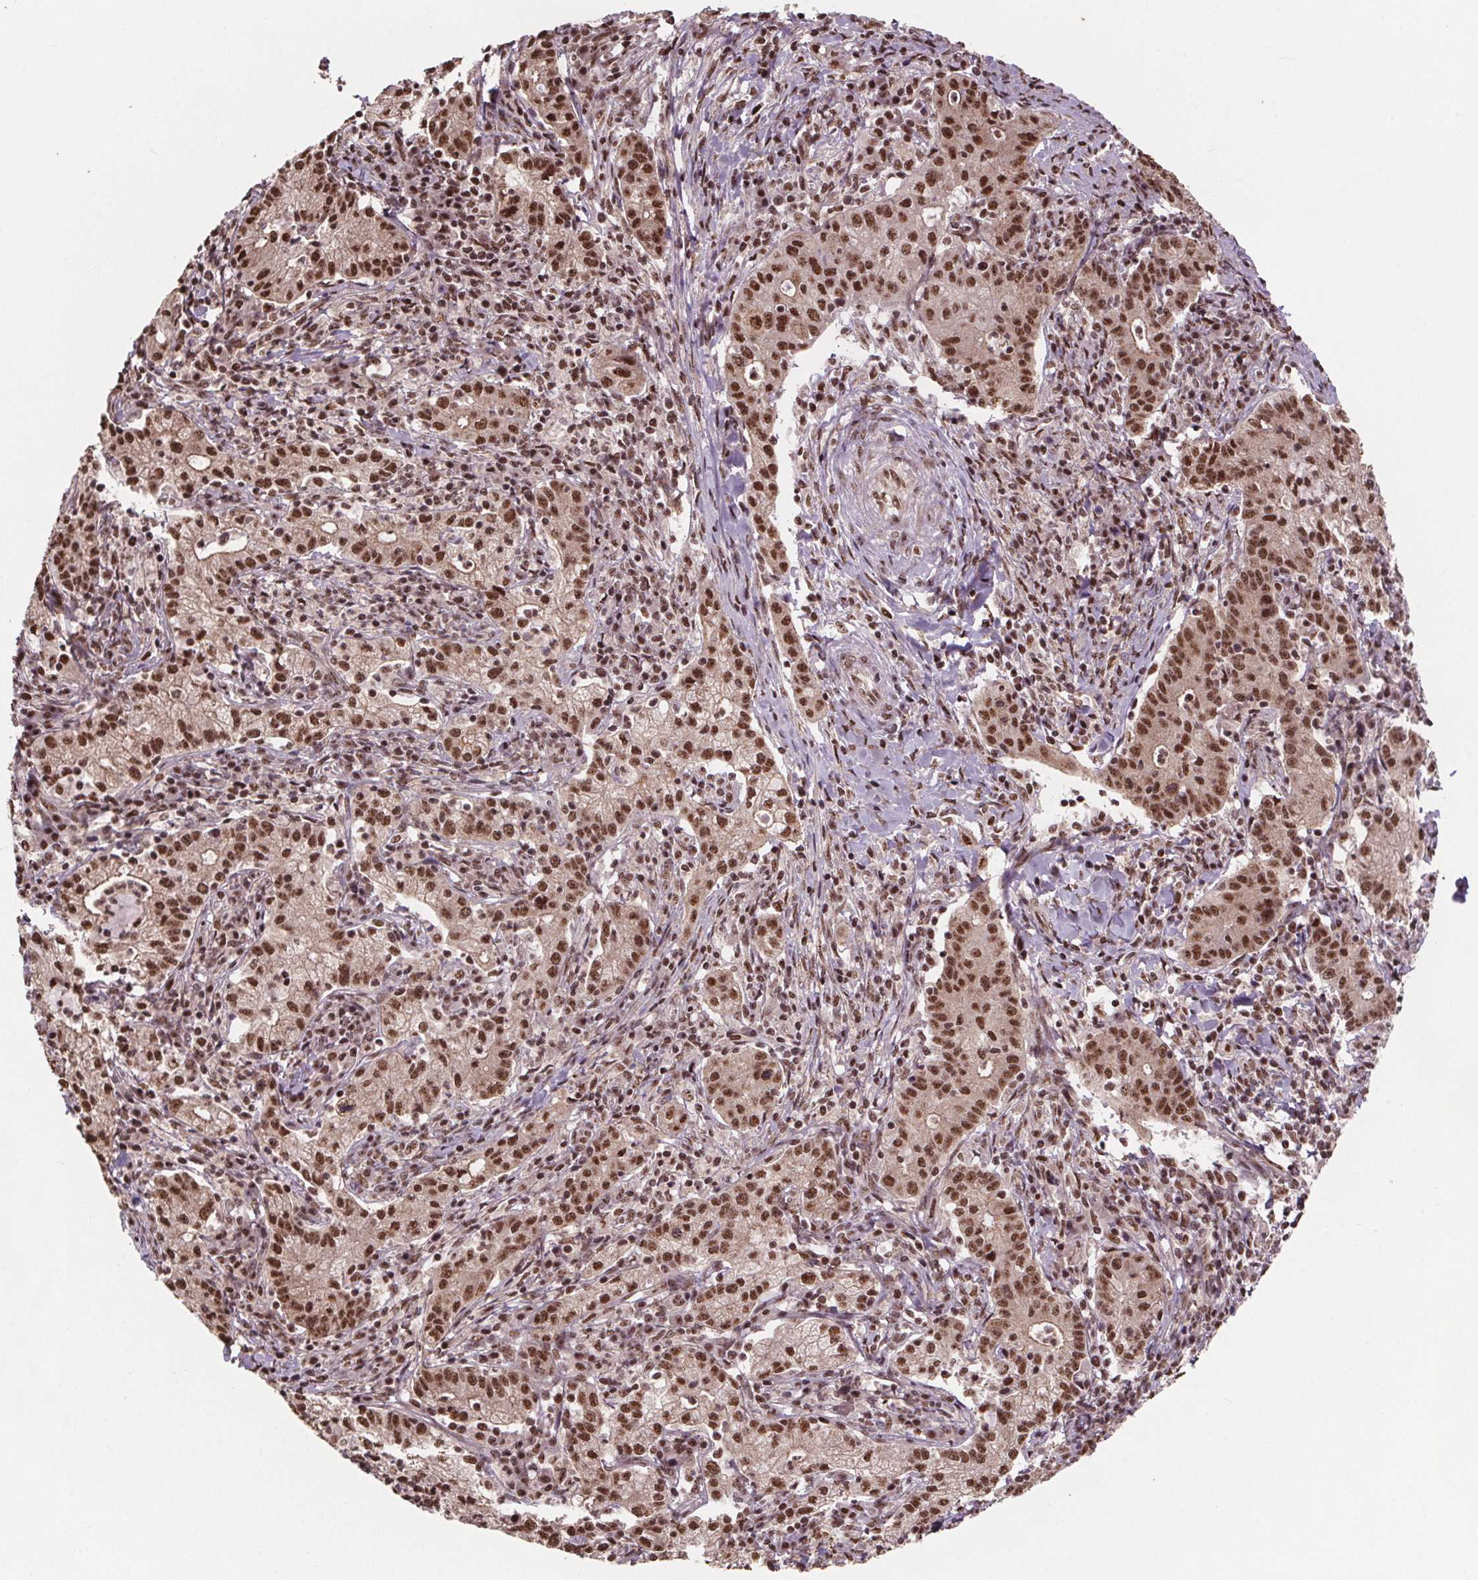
{"staining": {"intensity": "moderate", "quantity": ">75%", "location": "nuclear"}, "tissue": "cervical cancer", "cell_type": "Tumor cells", "image_type": "cancer", "snomed": [{"axis": "morphology", "description": "Normal tissue, NOS"}, {"axis": "morphology", "description": "Adenocarcinoma, NOS"}, {"axis": "topography", "description": "Cervix"}], "caption": "A high-resolution image shows immunohistochemistry staining of cervical cancer (adenocarcinoma), which reveals moderate nuclear positivity in about >75% of tumor cells. Using DAB (brown) and hematoxylin (blue) stains, captured at high magnification using brightfield microscopy.", "gene": "JARID2", "patient": {"sex": "female", "age": 44}}